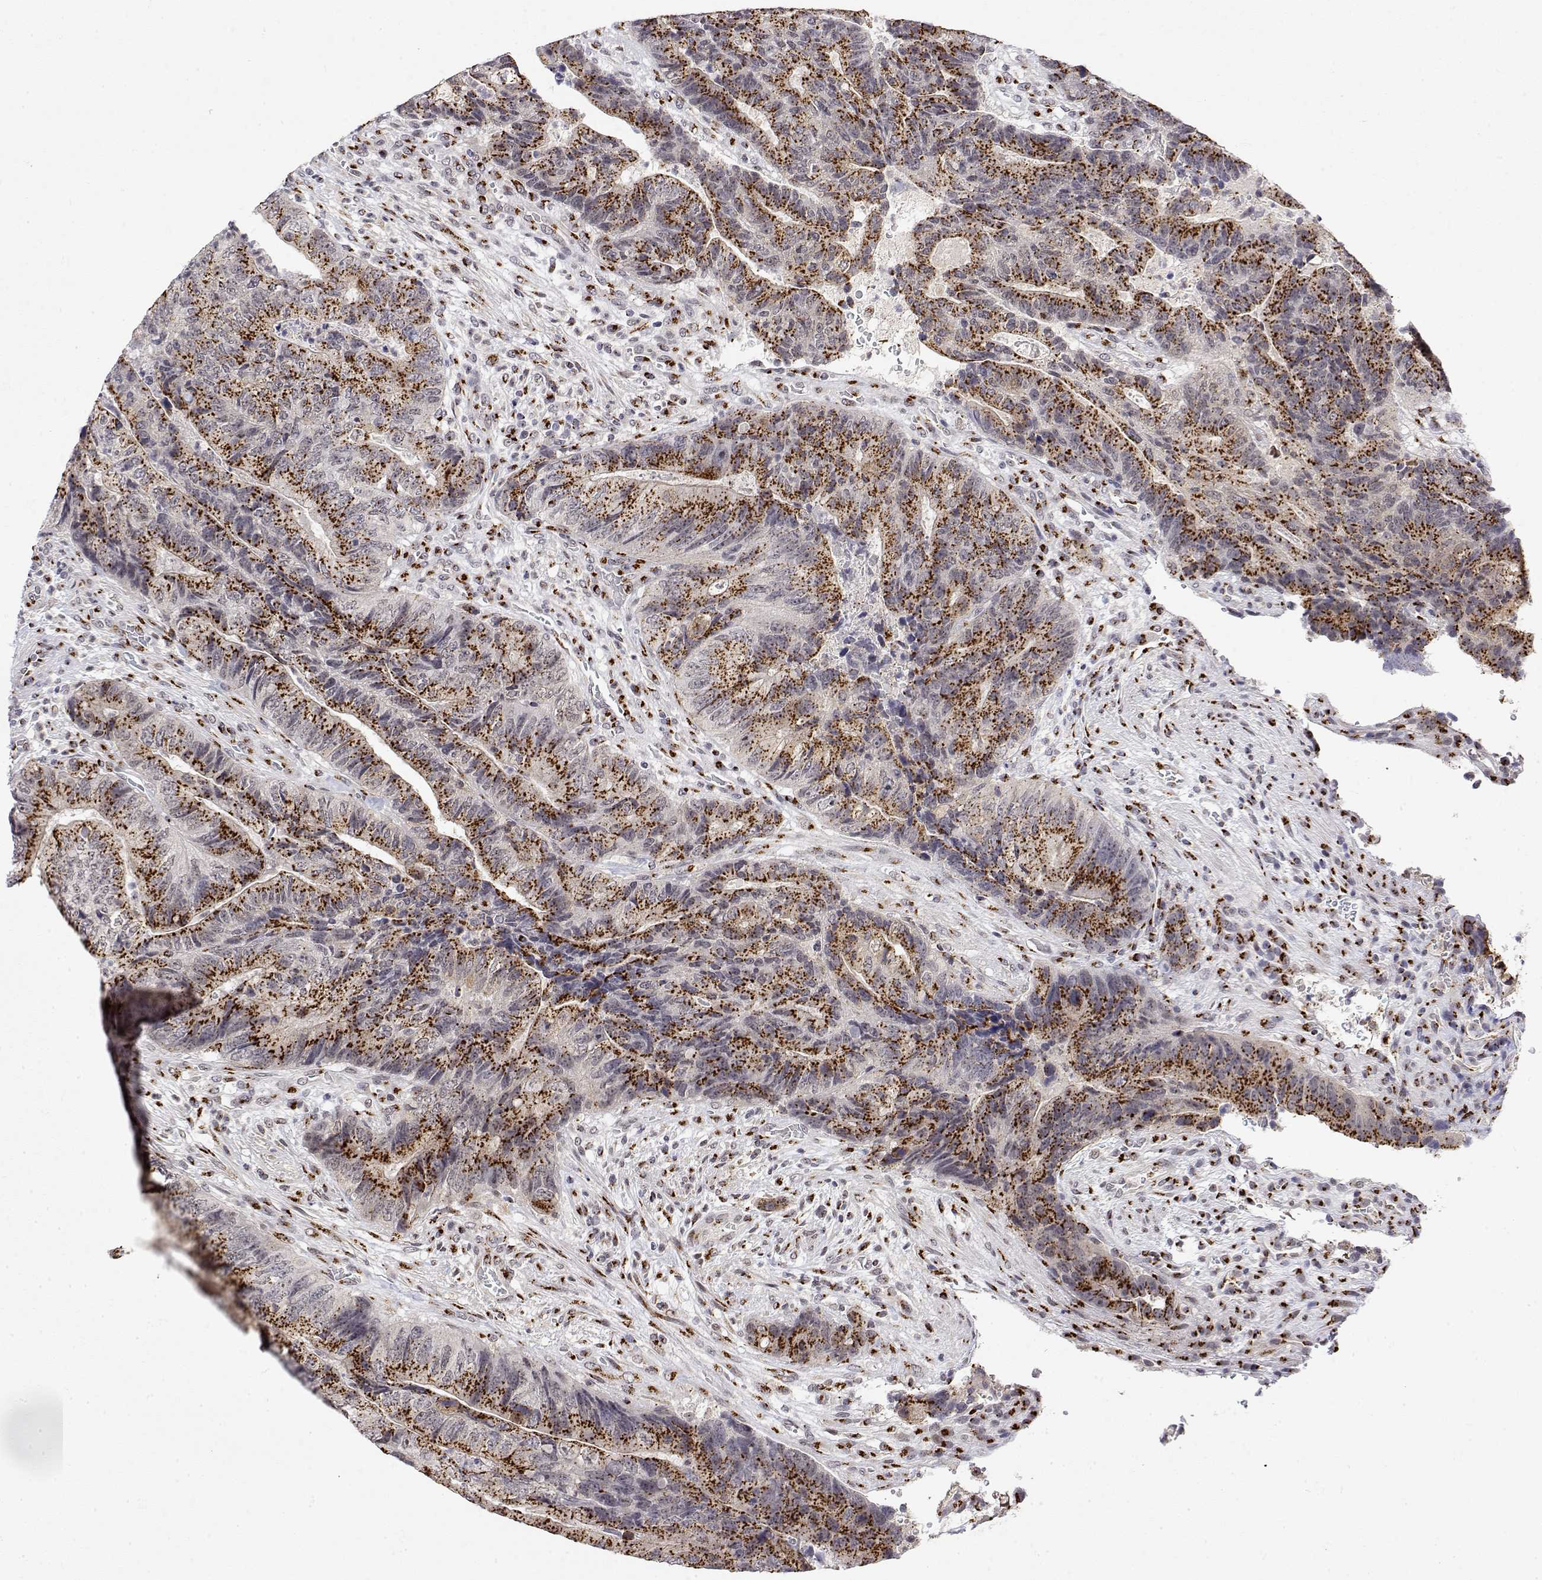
{"staining": {"intensity": "negative", "quantity": "none", "location": "none"}, "tissue": "colorectal cancer", "cell_type": "Tumor cells", "image_type": "cancer", "snomed": [{"axis": "morphology", "description": "Normal tissue, NOS"}, {"axis": "morphology", "description": "Adenocarcinoma, NOS"}, {"axis": "topography", "description": "Colon"}], "caption": "This is a photomicrograph of immunohistochemistry (IHC) staining of adenocarcinoma (colorectal), which shows no positivity in tumor cells. (DAB (3,3'-diaminobenzidine) IHC visualized using brightfield microscopy, high magnification).", "gene": "YIPF3", "patient": {"sex": "female", "age": 48}}